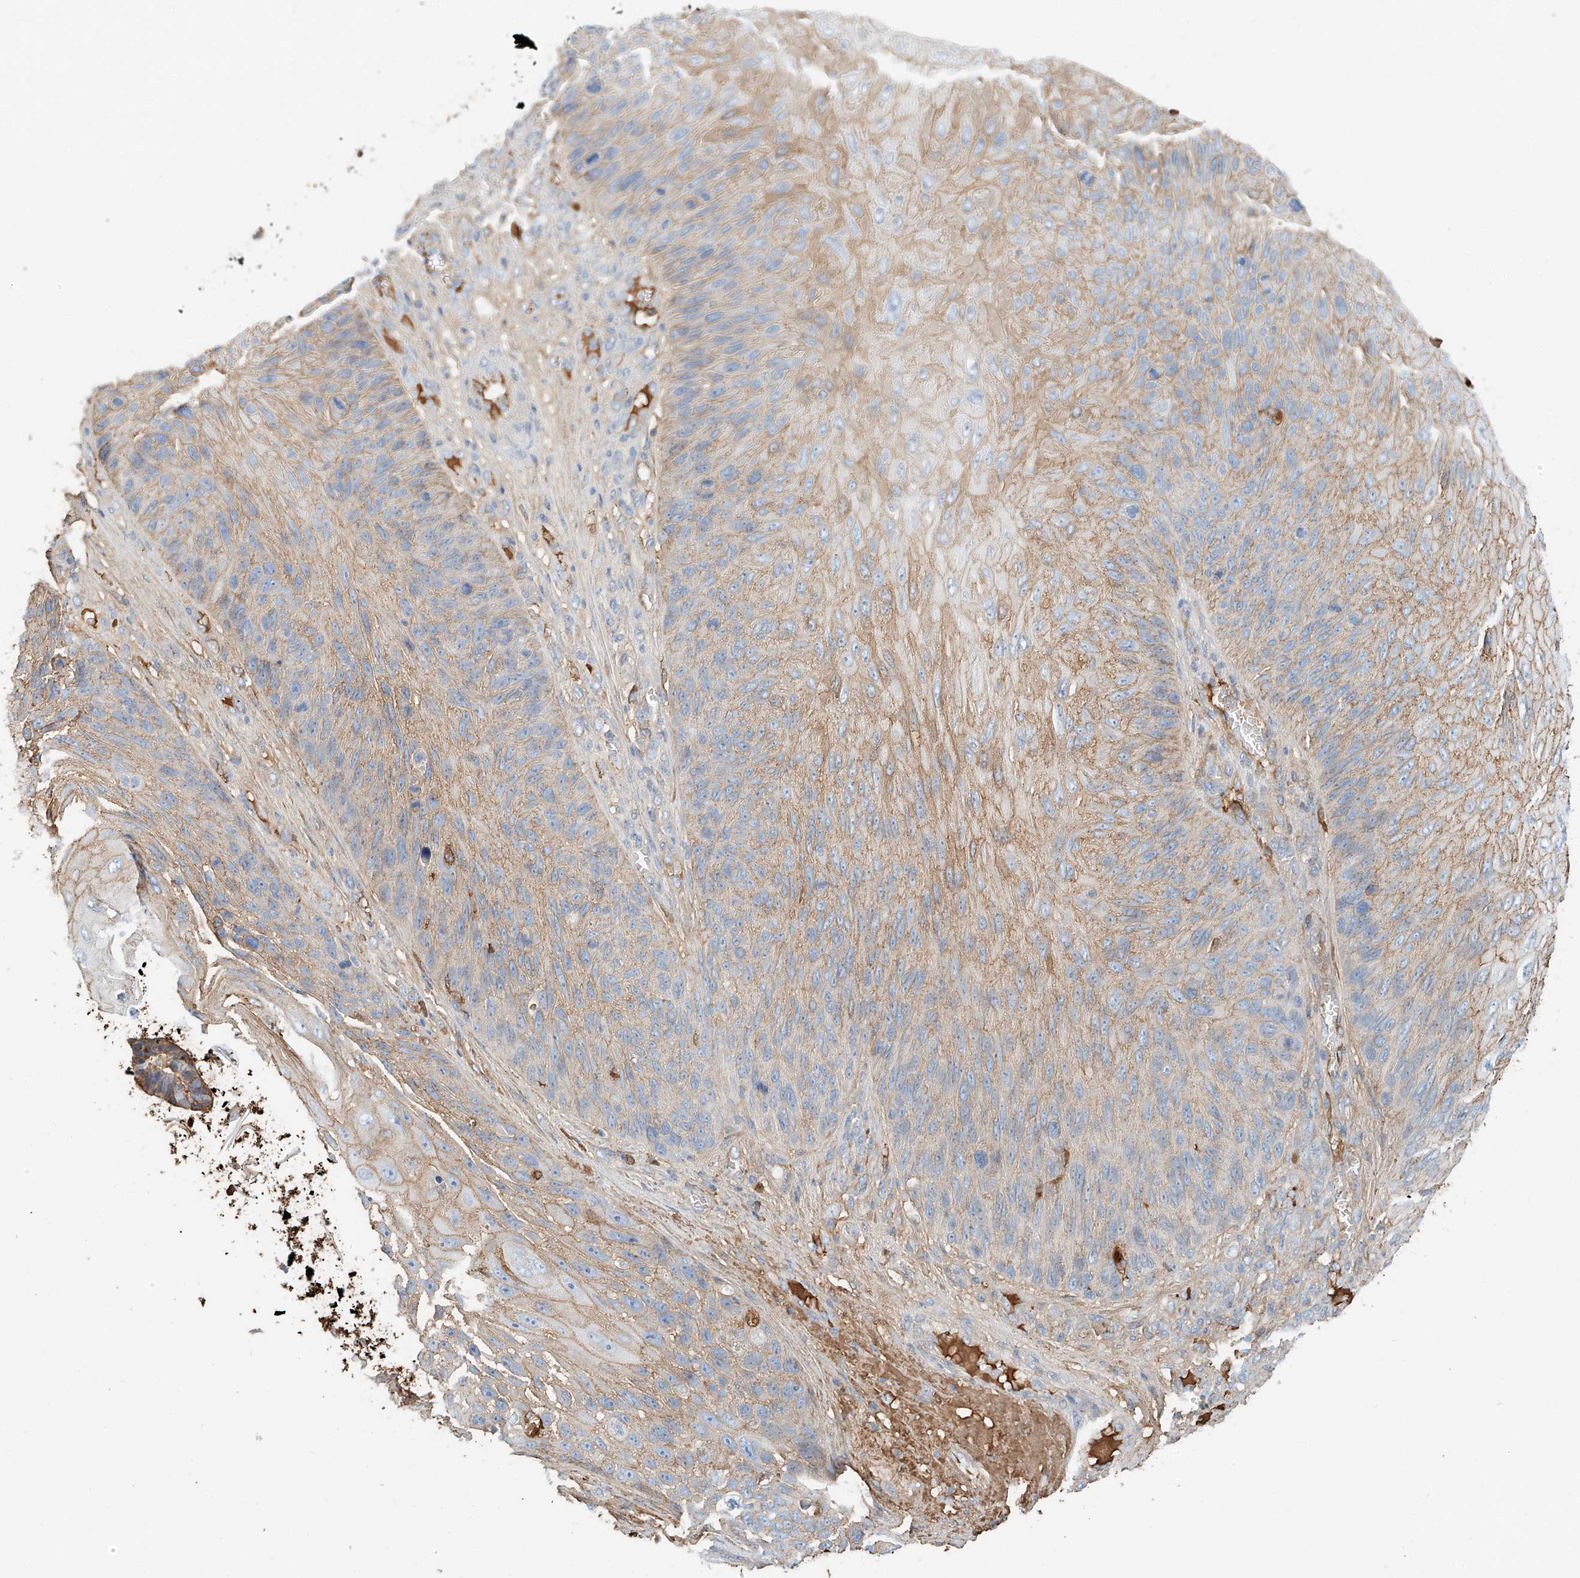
{"staining": {"intensity": "moderate", "quantity": "25%-75%", "location": "cytoplasmic/membranous"}, "tissue": "skin cancer", "cell_type": "Tumor cells", "image_type": "cancer", "snomed": [{"axis": "morphology", "description": "Squamous cell carcinoma, NOS"}, {"axis": "topography", "description": "Skin"}], "caption": "A photomicrograph of squamous cell carcinoma (skin) stained for a protein reveals moderate cytoplasmic/membranous brown staining in tumor cells.", "gene": "ZFP30", "patient": {"sex": "female", "age": 88}}